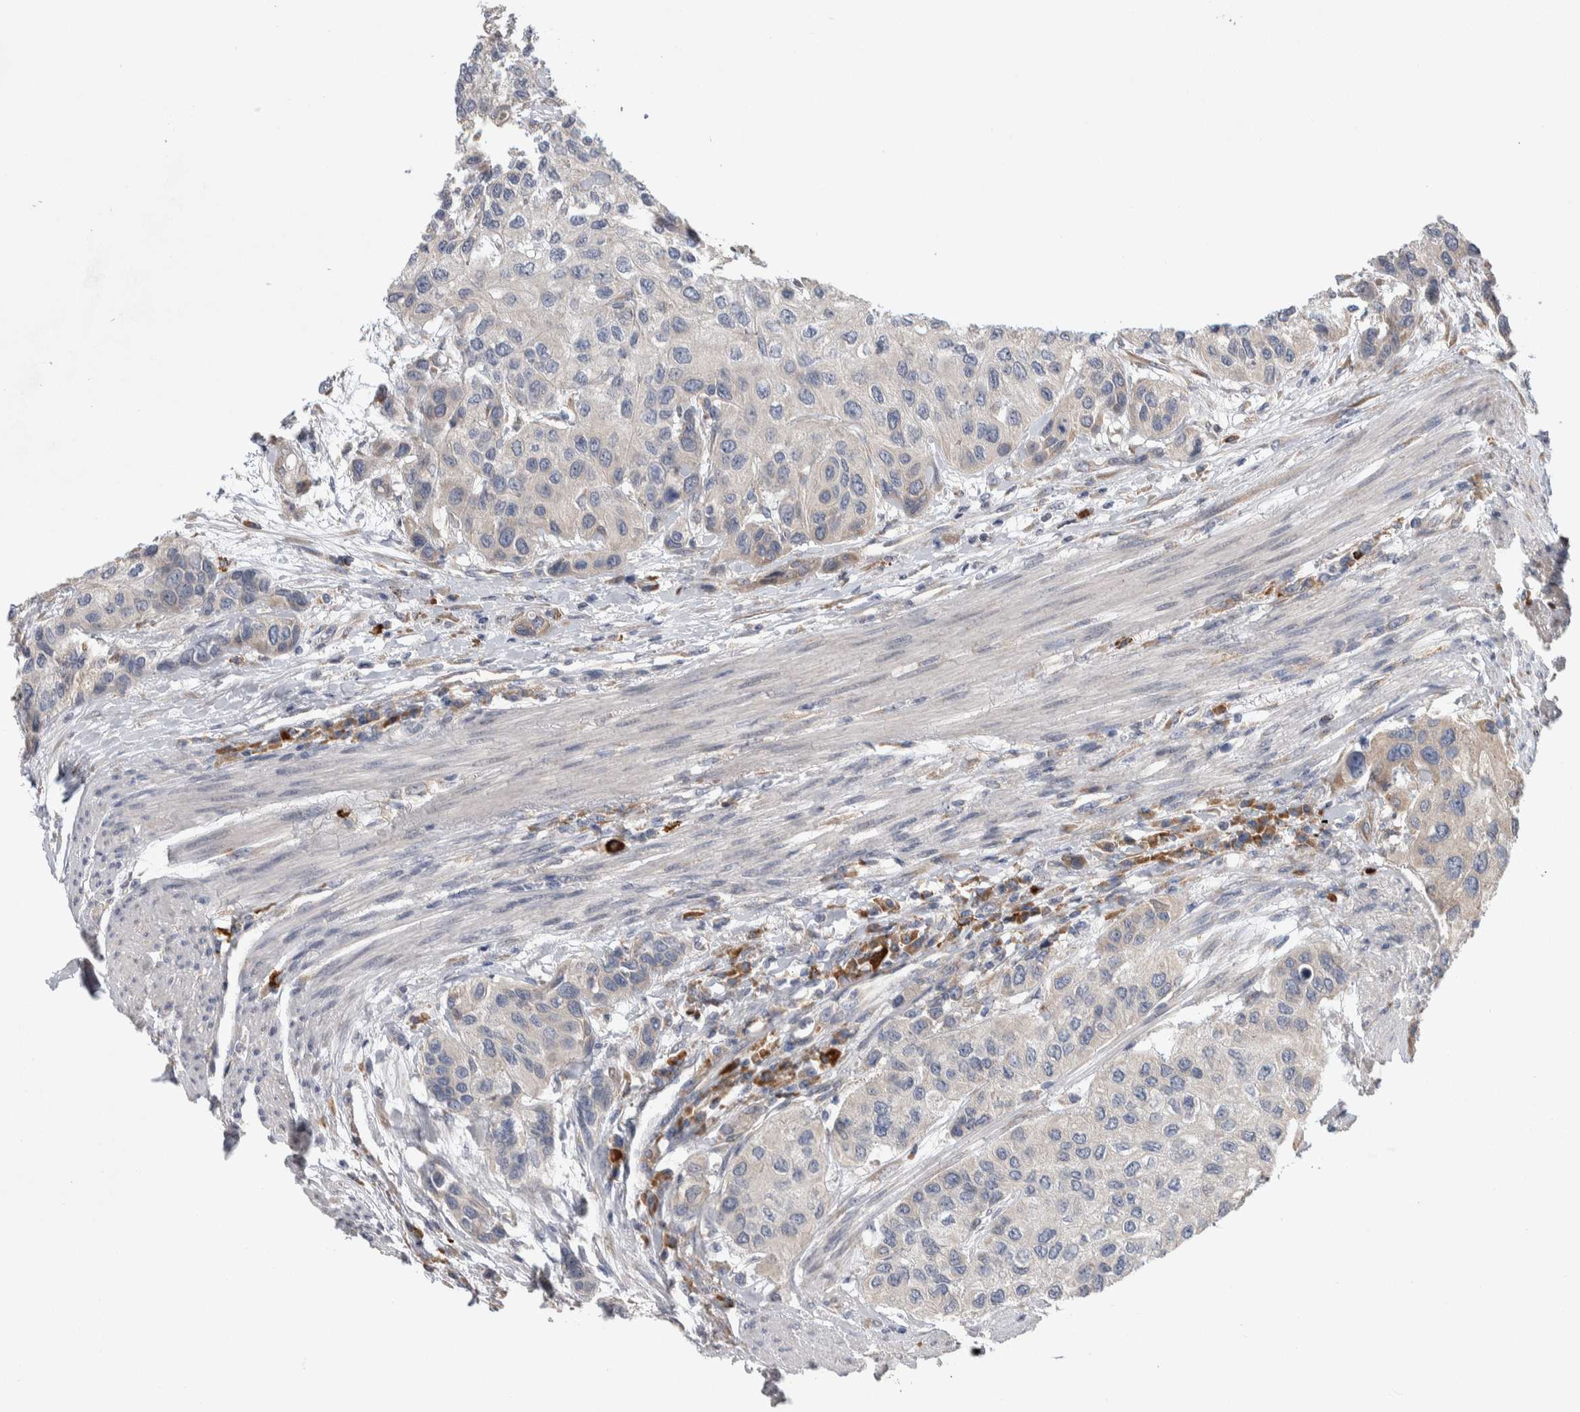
{"staining": {"intensity": "negative", "quantity": "none", "location": "none"}, "tissue": "urothelial cancer", "cell_type": "Tumor cells", "image_type": "cancer", "snomed": [{"axis": "morphology", "description": "Urothelial carcinoma, High grade"}, {"axis": "topography", "description": "Urinary bladder"}], "caption": "The photomicrograph displays no staining of tumor cells in urothelial cancer. The staining is performed using DAB brown chromogen with nuclei counter-stained in using hematoxylin.", "gene": "IBTK", "patient": {"sex": "female", "age": 56}}